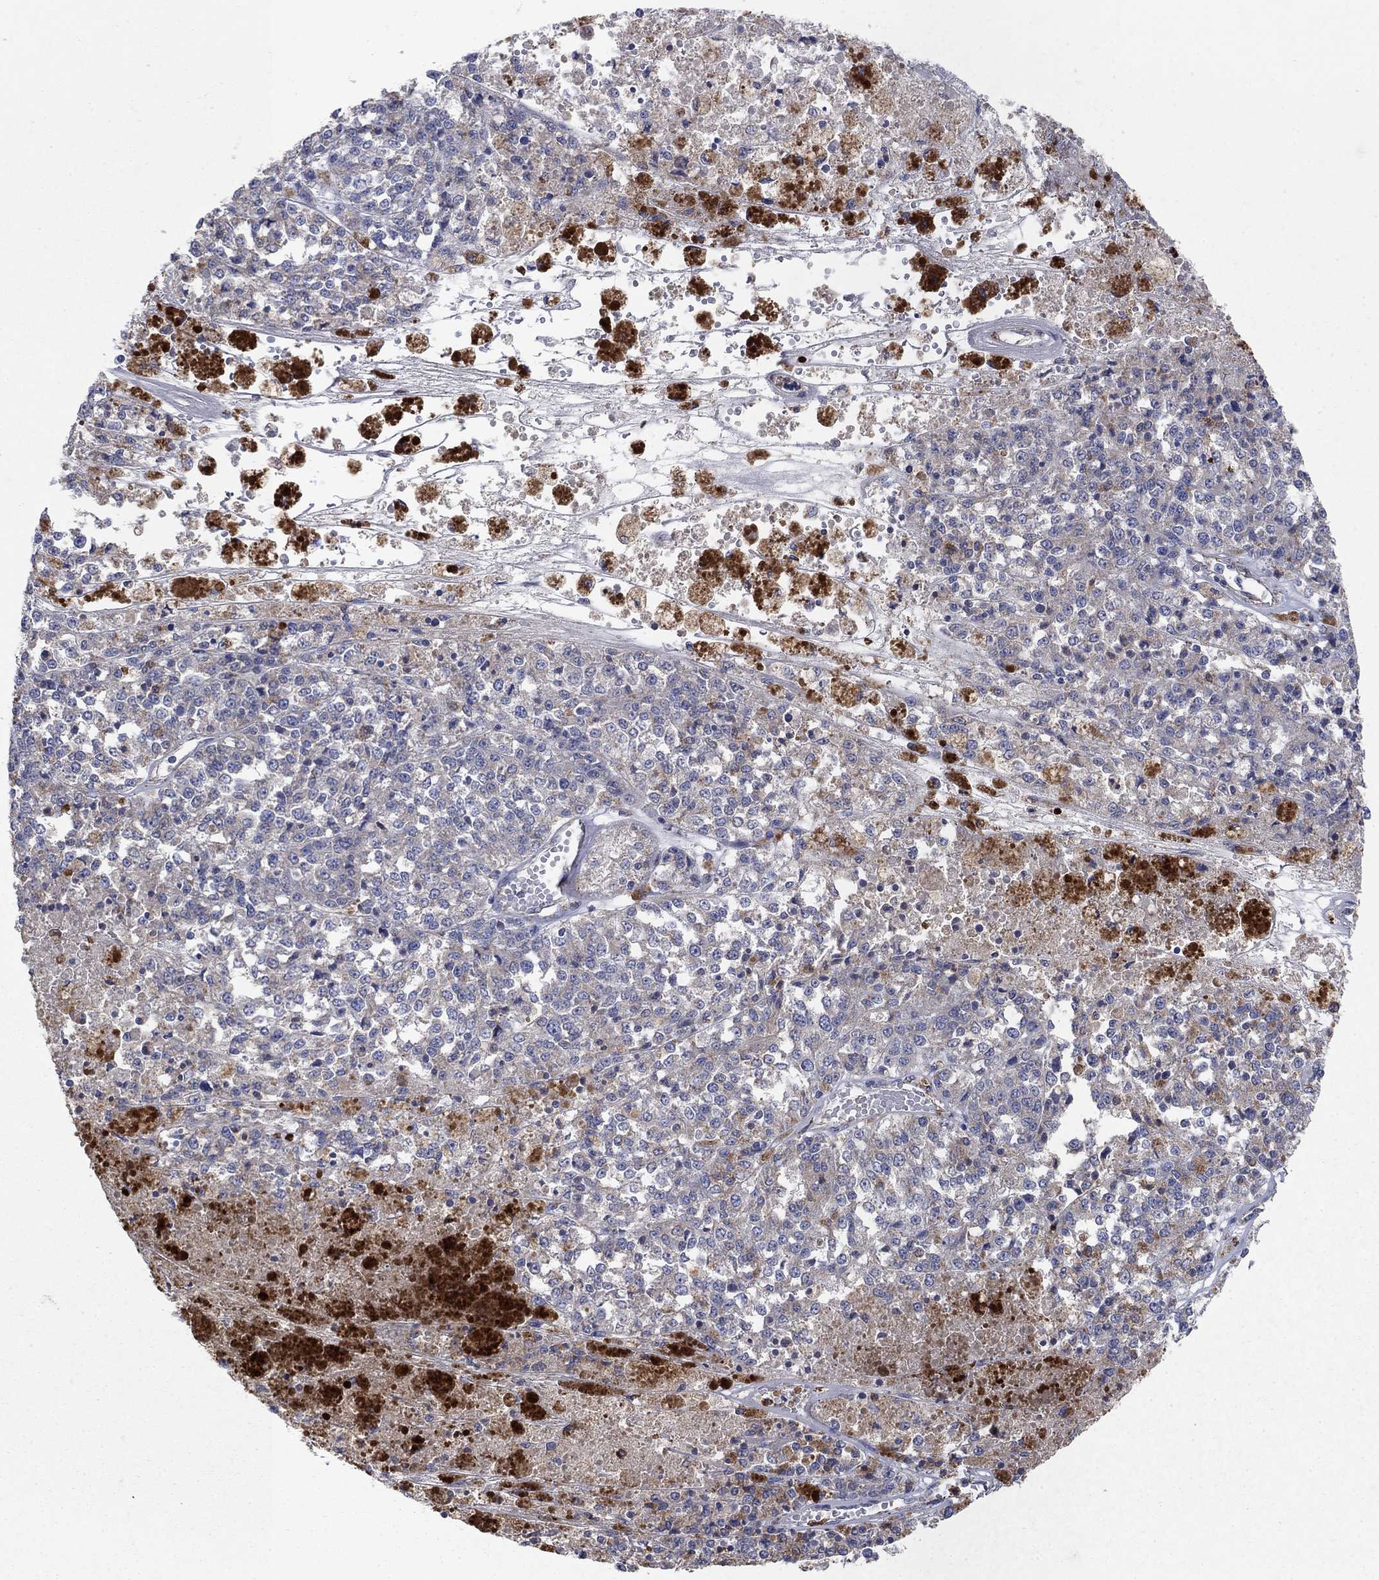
{"staining": {"intensity": "negative", "quantity": "none", "location": "none"}, "tissue": "melanoma", "cell_type": "Tumor cells", "image_type": "cancer", "snomed": [{"axis": "morphology", "description": "Malignant melanoma, Metastatic site"}, {"axis": "topography", "description": "Lymph node"}], "caption": "An IHC photomicrograph of malignant melanoma (metastatic site) is shown. There is no staining in tumor cells of malignant melanoma (metastatic site).", "gene": "PNPLA2", "patient": {"sex": "female", "age": 64}}